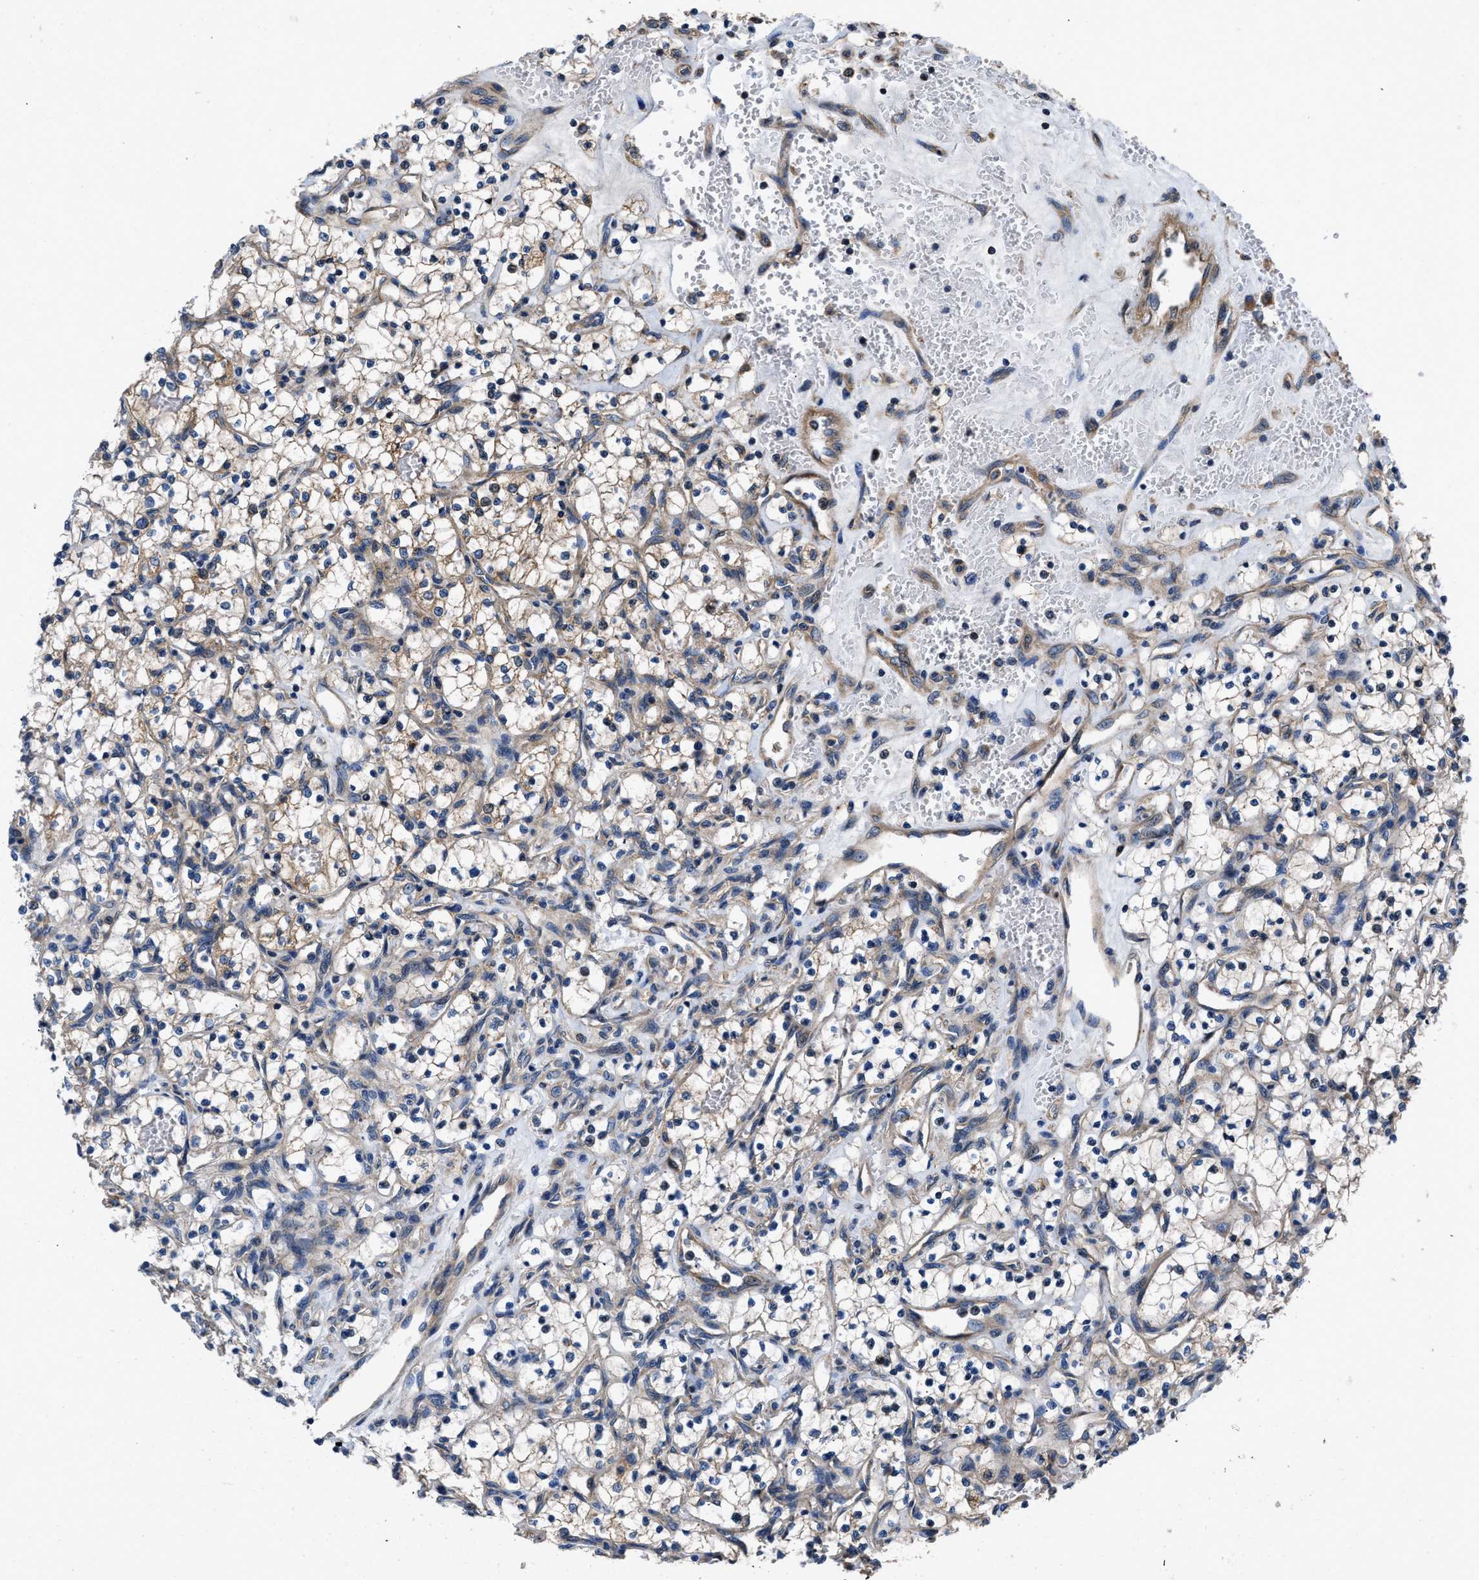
{"staining": {"intensity": "weak", "quantity": "<25%", "location": "cytoplasmic/membranous"}, "tissue": "renal cancer", "cell_type": "Tumor cells", "image_type": "cancer", "snomed": [{"axis": "morphology", "description": "Adenocarcinoma, NOS"}, {"axis": "topography", "description": "Kidney"}], "caption": "The micrograph displays no staining of tumor cells in renal cancer (adenocarcinoma).", "gene": "CEP128", "patient": {"sex": "female", "age": 69}}